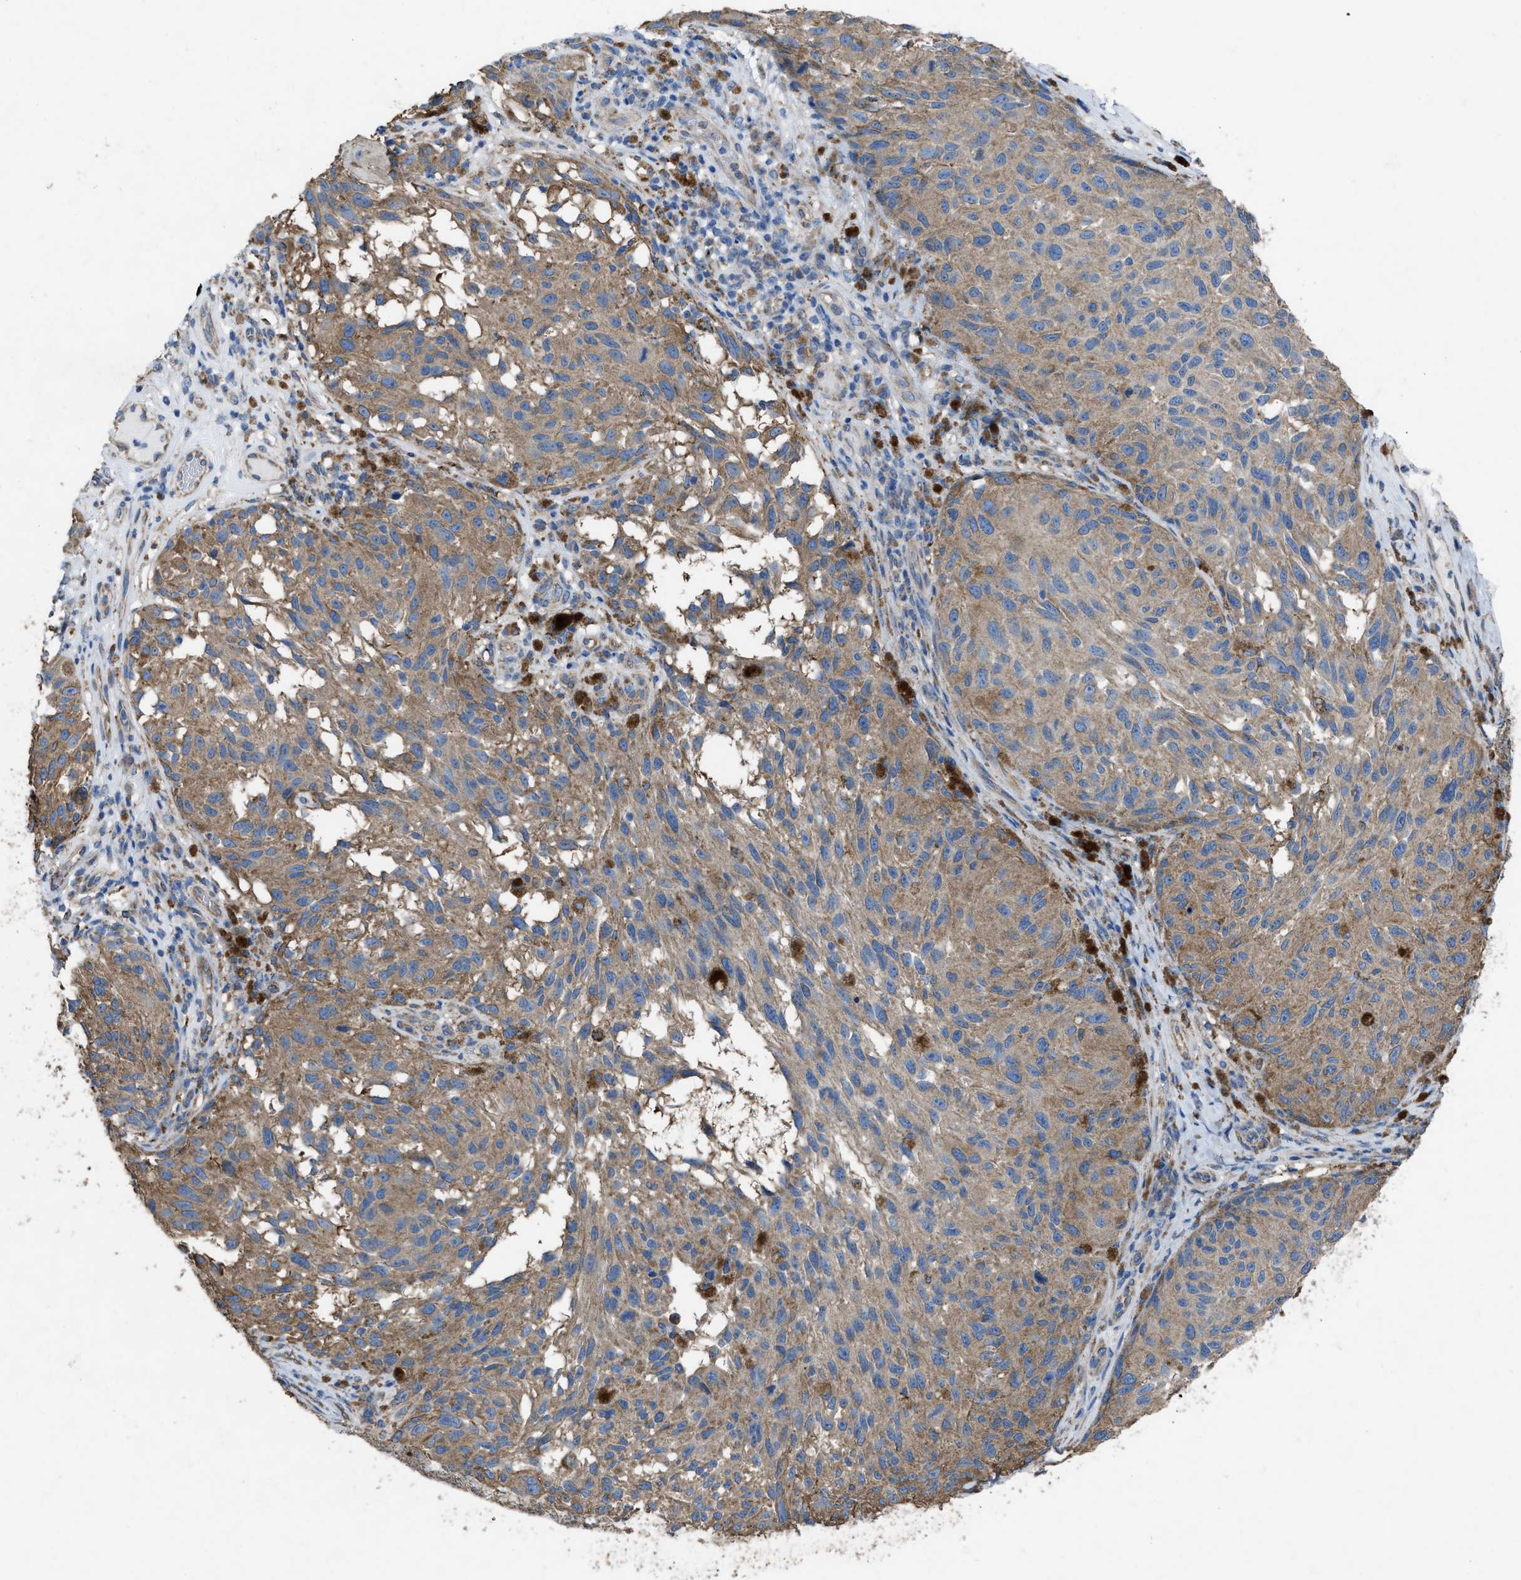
{"staining": {"intensity": "moderate", "quantity": ">75%", "location": "cytoplasmic/membranous"}, "tissue": "melanoma", "cell_type": "Tumor cells", "image_type": "cancer", "snomed": [{"axis": "morphology", "description": "Malignant melanoma, NOS"}, {"axis": "topography", "description": "Skin"}], "caption": "Protein expression by IHC exhibits moderate cytoplasmic/membranous expression in about >75% of tumor cells in melanoma.", "gene": "DOLPP1", "patient": {"sex": "female", "age": 73}}